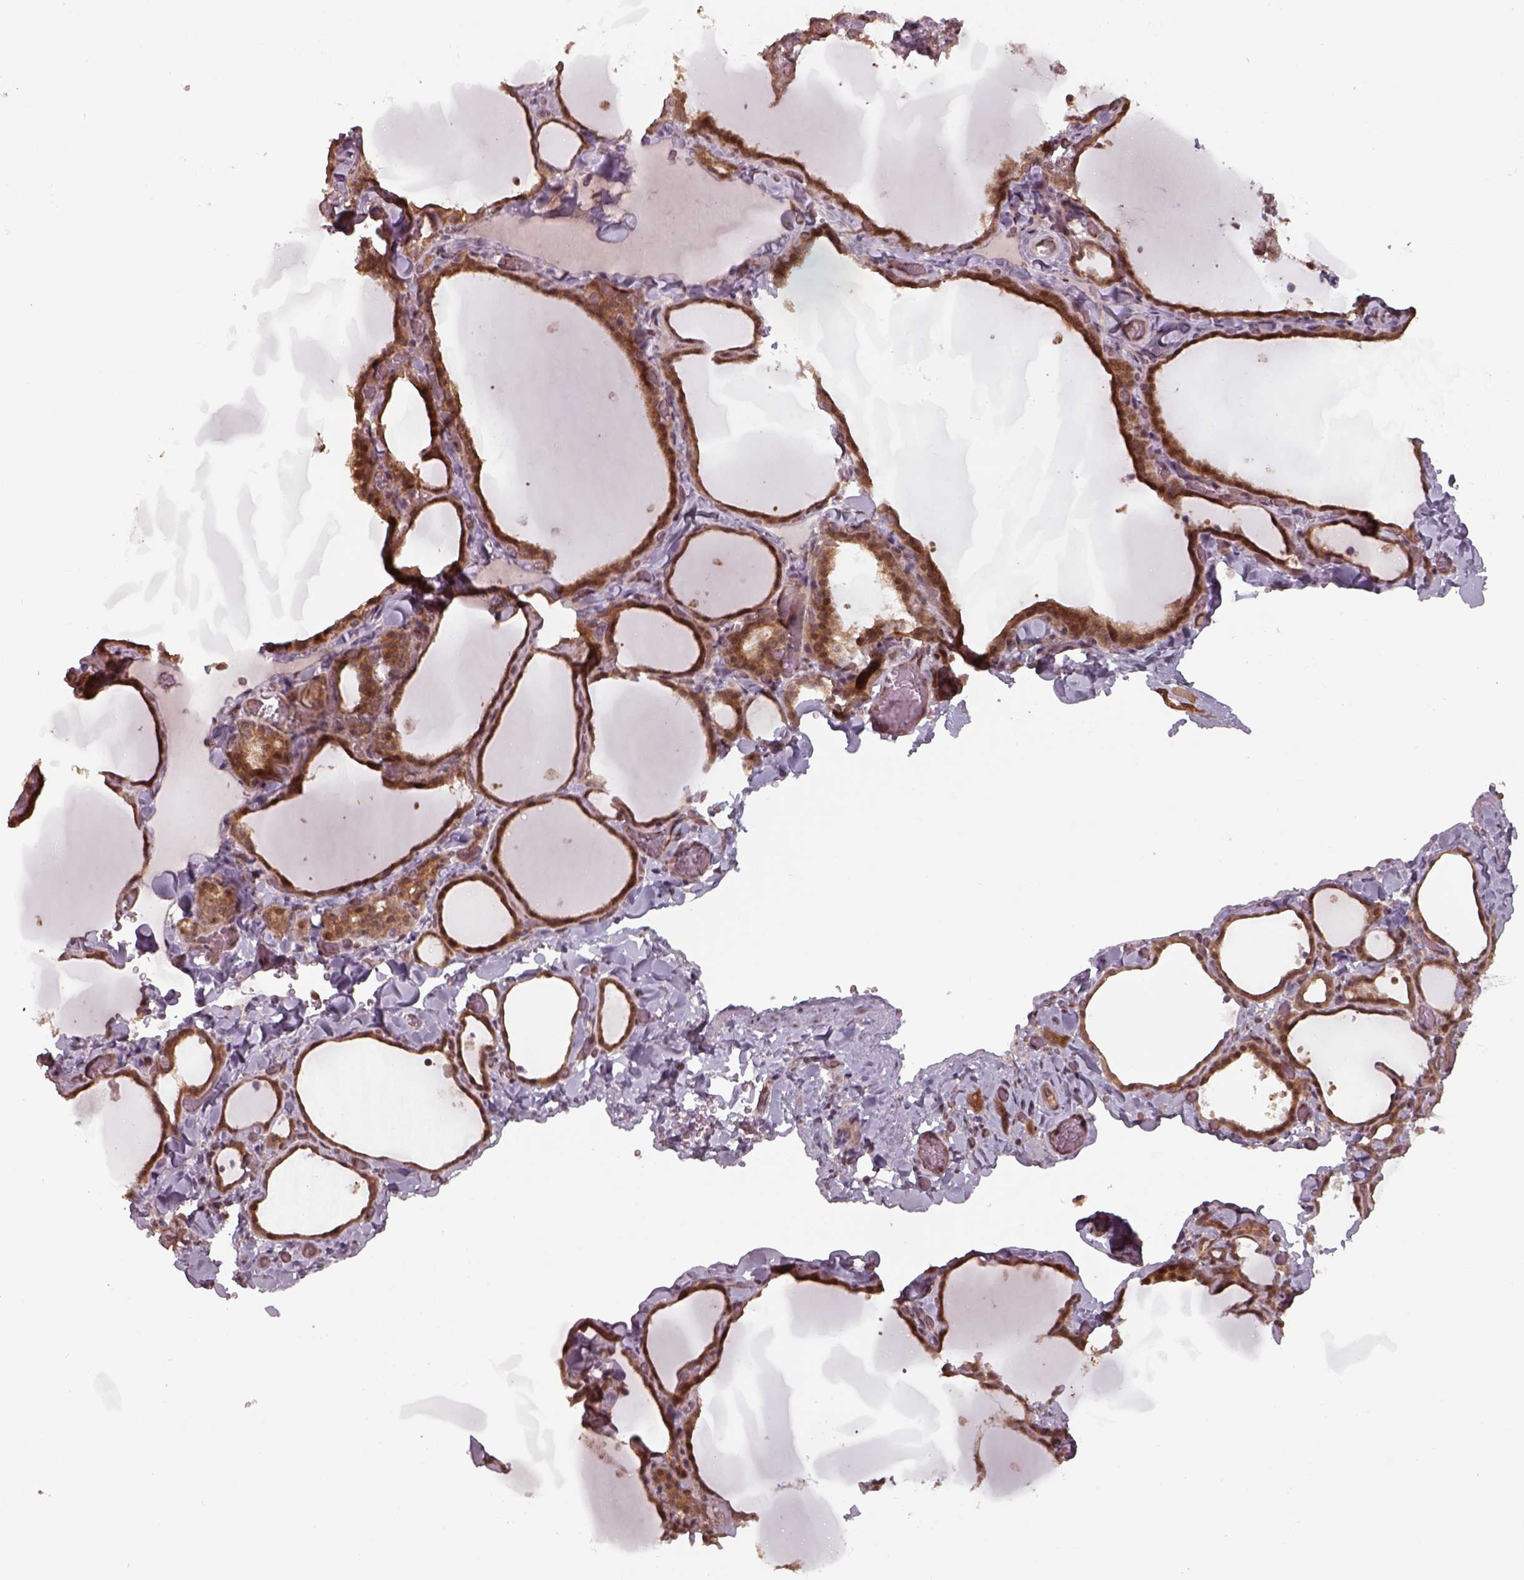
{"staining": {"intensity": "moderate", "quantity": ">75%", "location": "cytoplasmic/membranous"}, "tissue": "thyroid gland", "cell_type": "Glandular cells", "image_type": "normal", "snomed": [{"axis": "morphology", "description": "Normal tissue, NOS"}, {"axis": "topography", "description": "Thyroid gland"}], "caption": "High-magnification brightfield microscopy of benign thyroid gland stained with DAB (3,3'-diaminobenzidine) (brown) and counterstained with hematoxylin (blue). glandular cells exhibit moderate cytoplasmic/membranous expression is seen in approximately>75% of cells.", "gene": "CHMP3", "patient": {"sex": "female", "age": 22}}